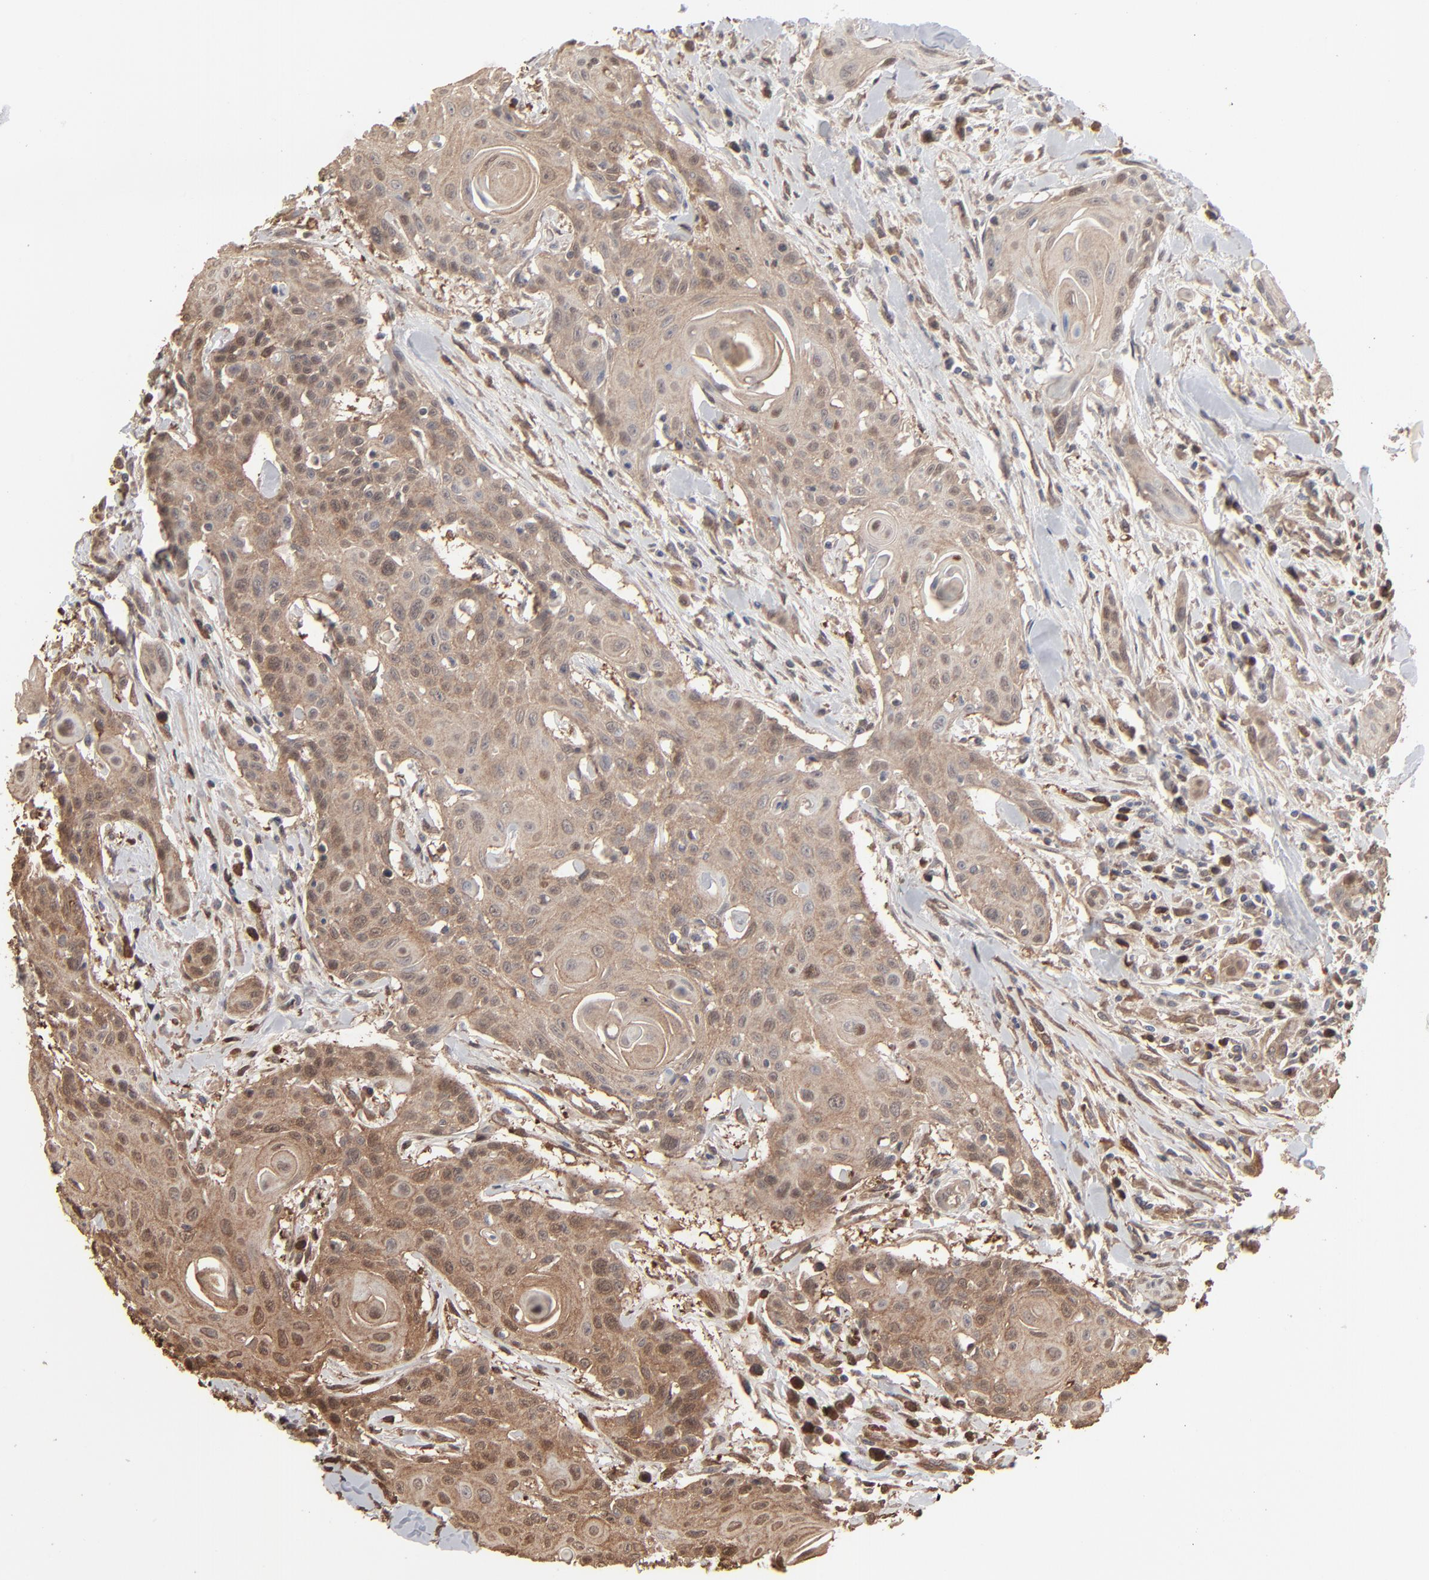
{"staining": {"intensity": "strong", "quantity": ">75%", "location": "cytoplasmic/membranous"}, "tissue": "head and neck cancer", "cell_type": "Tumor cells", "image_type": "cancer", "snomed": [{"axis": "morphology", "description": "Squamous cell carcinoma, NOS"}, {"axis": "morphology", "description": "Squamous cell carcinoma, metastatic, NOS"}, {"axis": "topography", "description": "Lymph node"}, {"axis": "topography", "description": "Salivary gland"}, {"axis": "topography", "description": "Head-Neck"}], "caption": "Human head and neck cancer (squamous cell carcinoma) stained with a brown dye displays strong cytoplasmic/membranous positive staining in about >75% of tumor cells.", "gene": "NME1-NME2", "patient": {"sex": "female", "age": 74}}